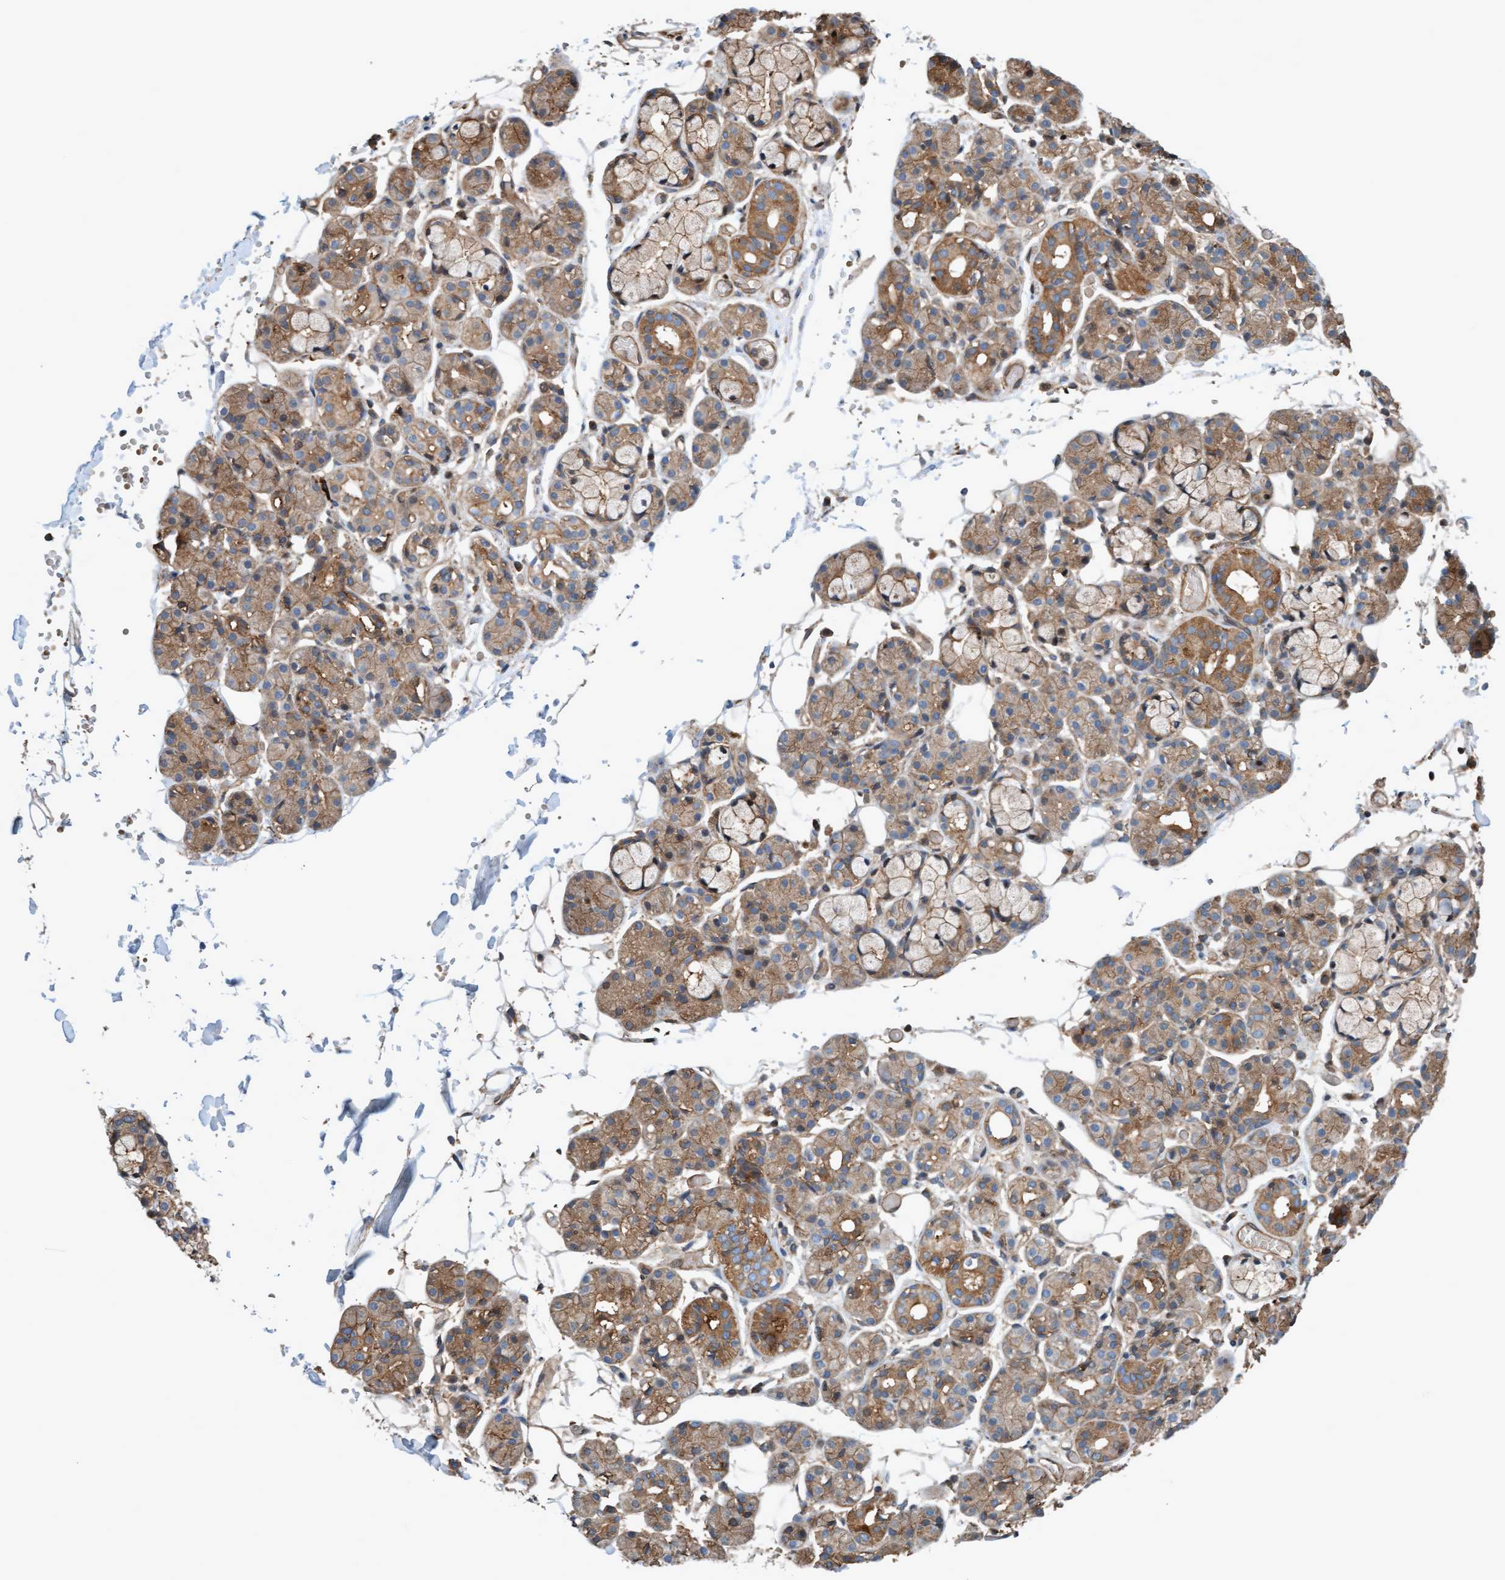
{"staining": {"intensity": "moderate", "quantity": ">75%", "location": "cytoplasmic/membranous"}, "tissue": "salivary gland", "cell_type": "Glandular cells", "image_type": "normal", "snomed": [{"axis": "morphology", "description": "Normal tissue, NOS"}, {"axis": "topography", "description": "Salivary gland"}], "caption": "Glandular cells exhibit moderate cytoplasmic/membranous positivity in approximately >75% of cells in benign salivary gland.", "gene": "ERAL1", "patient": {"sex": "male", "age": 63}}